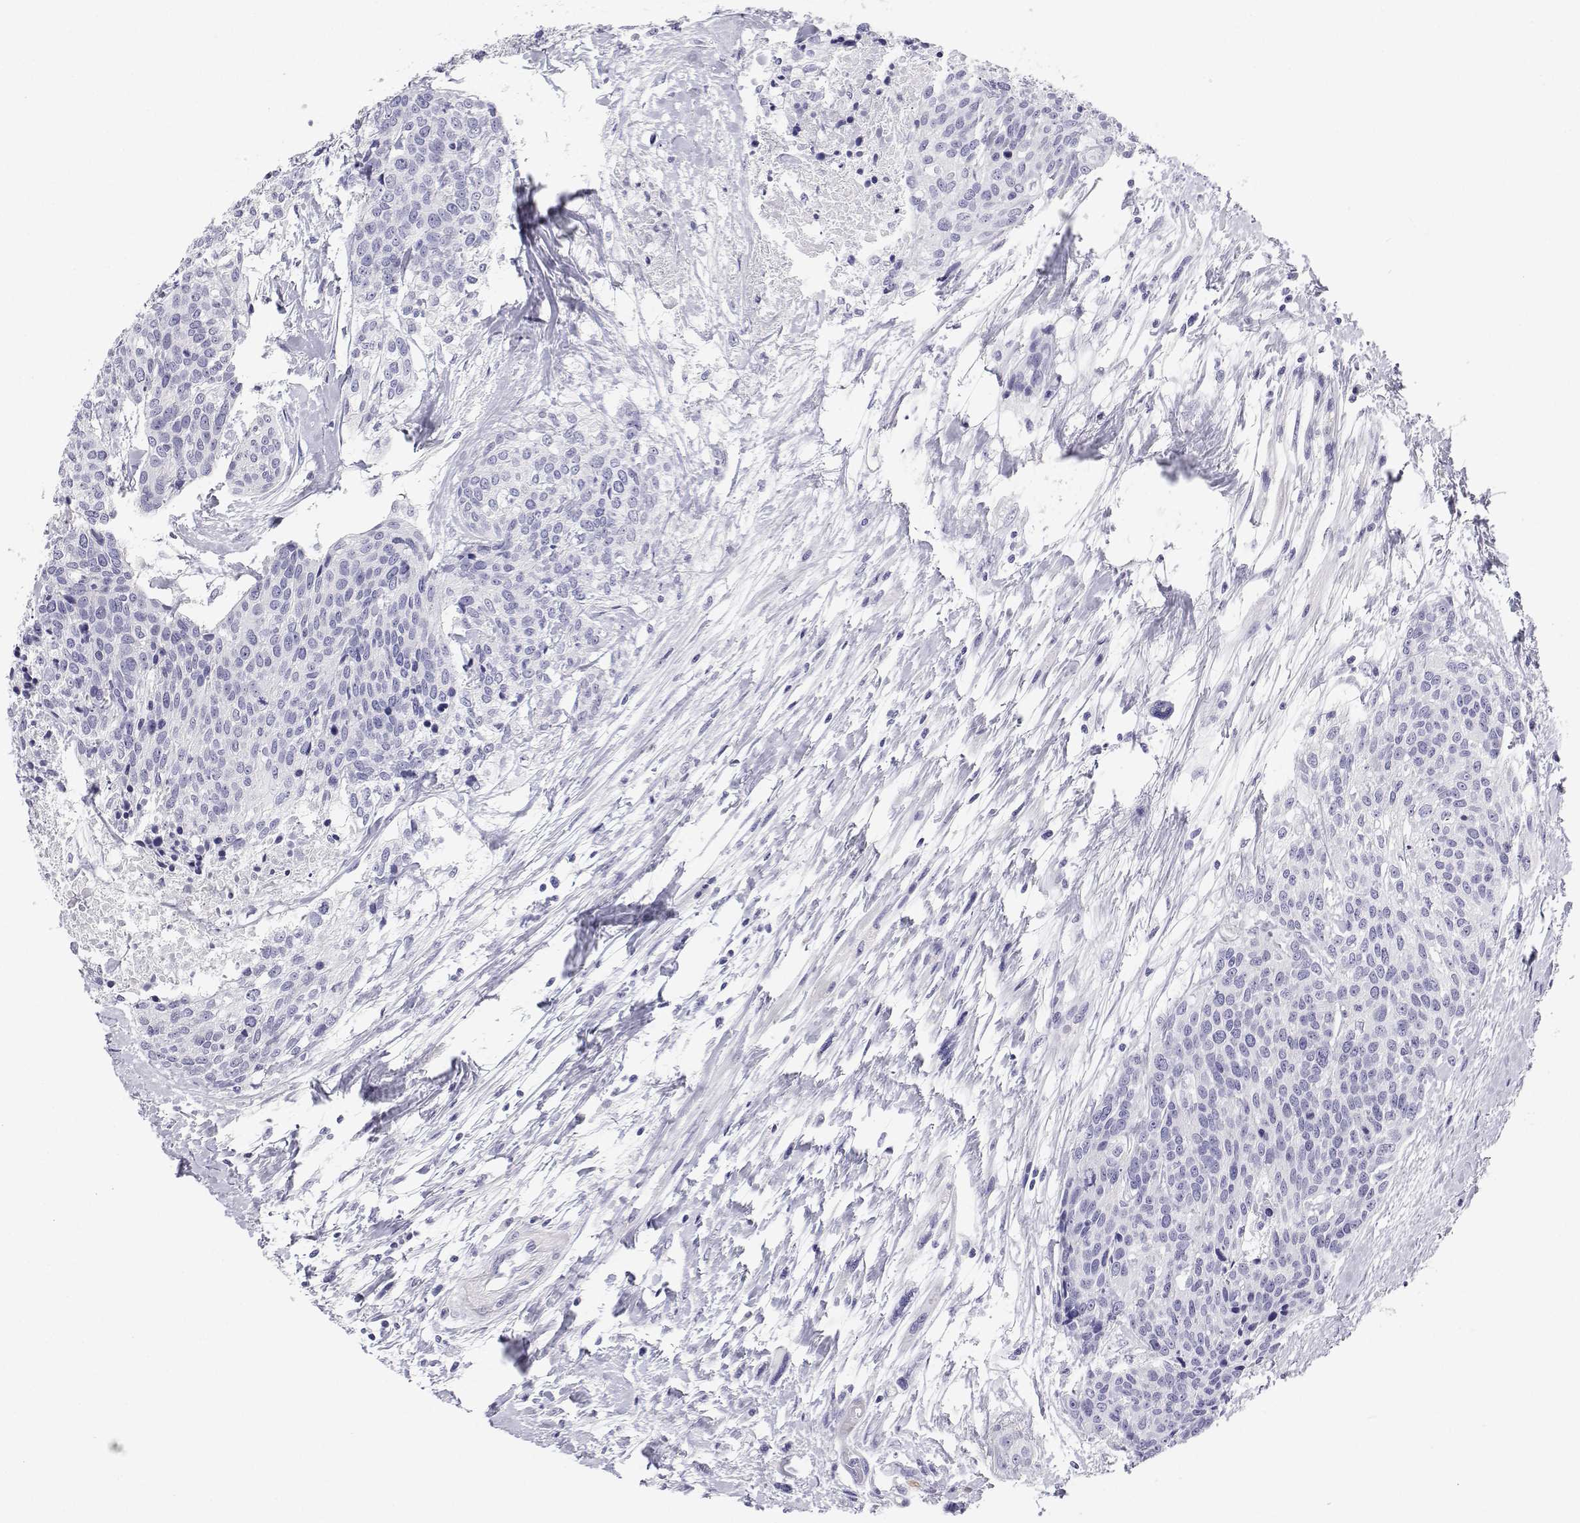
{"staining": {"intensity": "negative", "quantity": "none", "location": "none"}, "tissue": "head and neck cancer", "cell_type": "Tumor cells", "image_type": "cancer", "snomed": [{"axis": "morphology", "description": "Squamous cell carcinoma, NOS"}, {"axis": "topography", "description": "Oral tissue"}, {"axis": "topography", "description": "Head-Neck"}], "caption": "IHC histopathology image of neoplastic tissue: squamous cell carcinoma (head and neck) stained with DAB (3,3'-diaminobenzidine) demonstrates no significant protein expression in tumor cells. The staining is performed using DAB (3,3'-diaminobenzidine) brown chromogen with nuclei counter-stained in using hematoxylin.", "gene": "BHMT", "patient": {"sex": "male", "age": 64}}